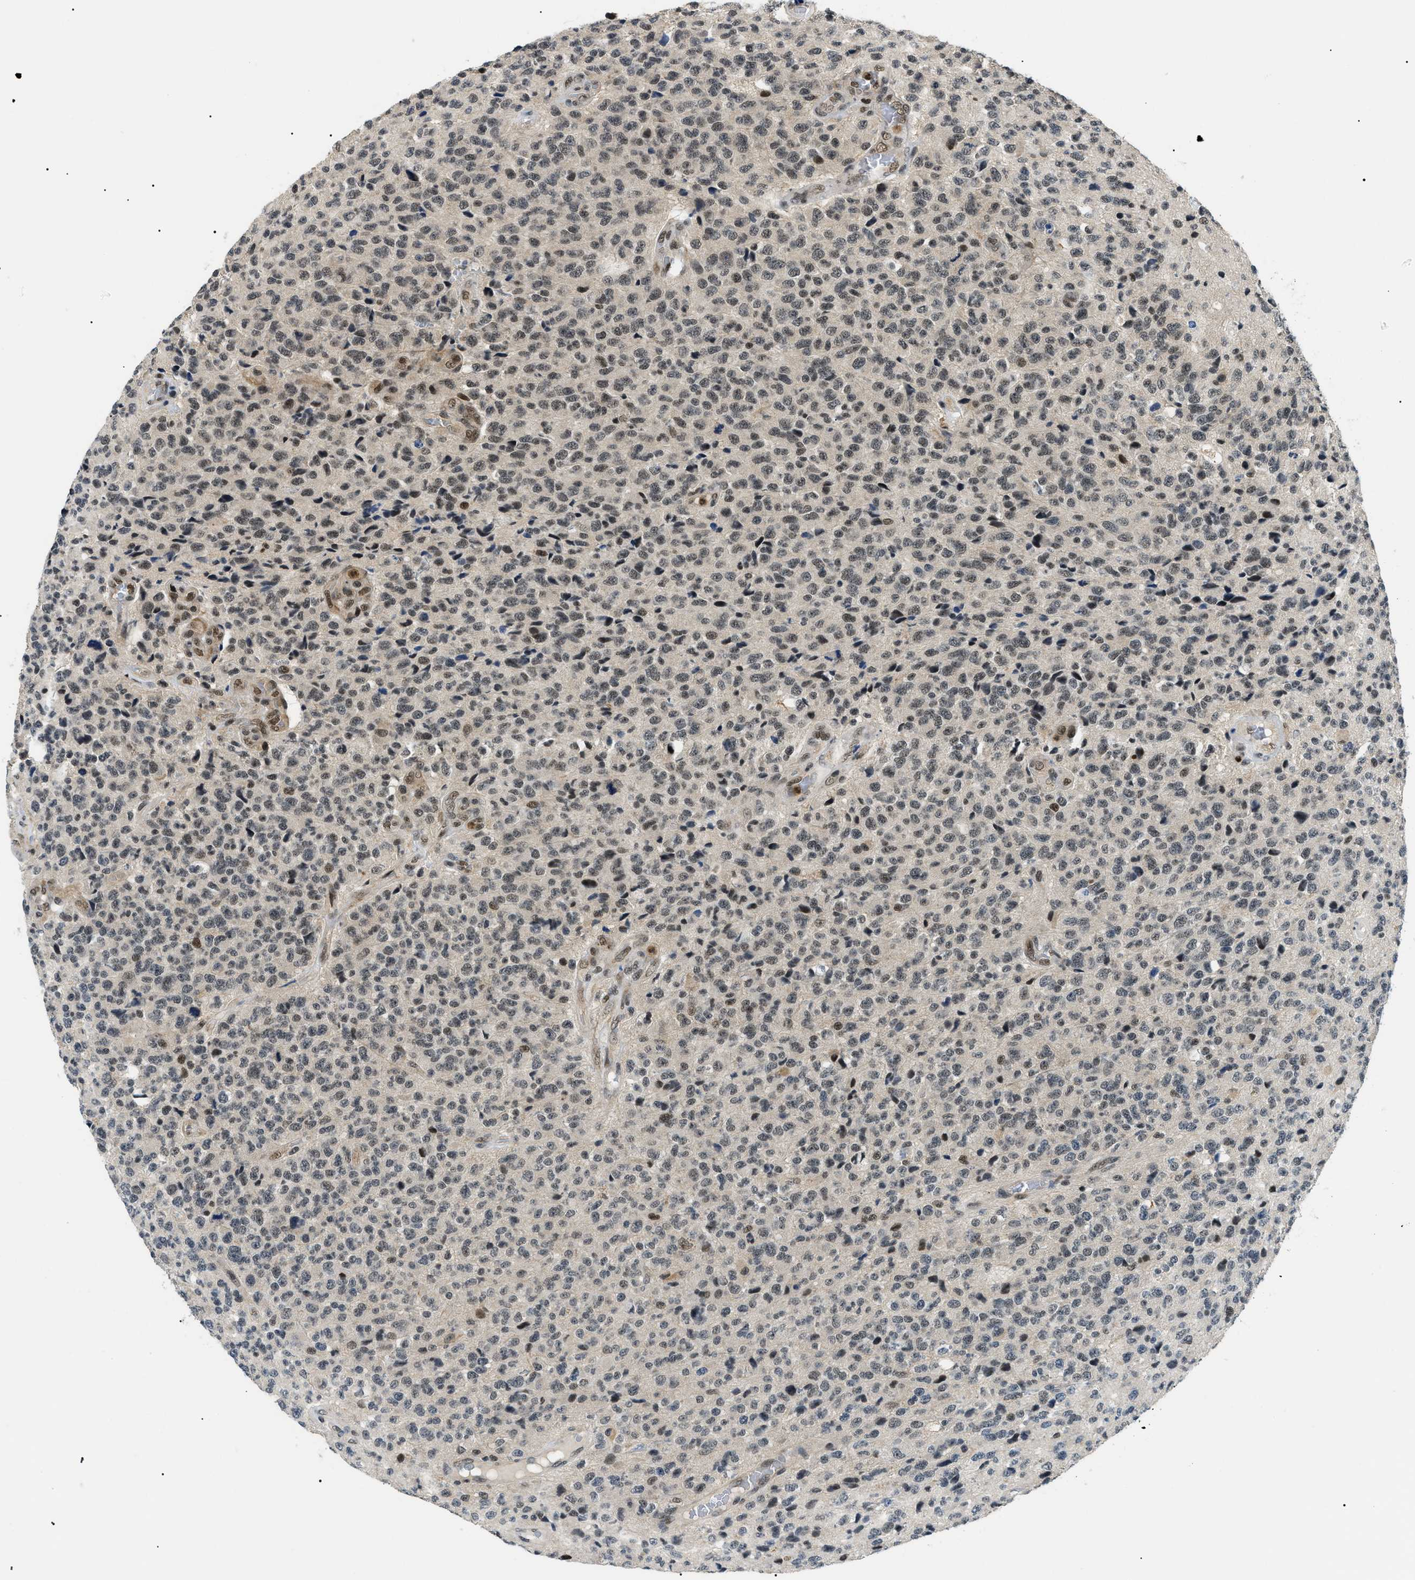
{"staining": {"intensity": "weak", "quantity": "<25%", "location": "nuclear"}, "tissue": "glioma", "cell_type": "Tumor cells", "image_type": "cancer", "snomed": [{"axis": "morphology", "description": "Glioma, malignant, High grade"}, {"axis": "topography", "description": "pancreas cauda"}], "caption": "A high-resolution histopathology image shows immunohistochemistry staining of high-grade glioma (malignant), which demonstrates no significant positivity in tumor cells. The staining was performed using DAB (3,3'-diaminobenzidine) to visualize the protein expression in brown, while the nuclei were stained in blue with hematoxylin (Magnification: 20x).", "gene": "RBM15", "patient": {"sex": "male", "age": 60}}